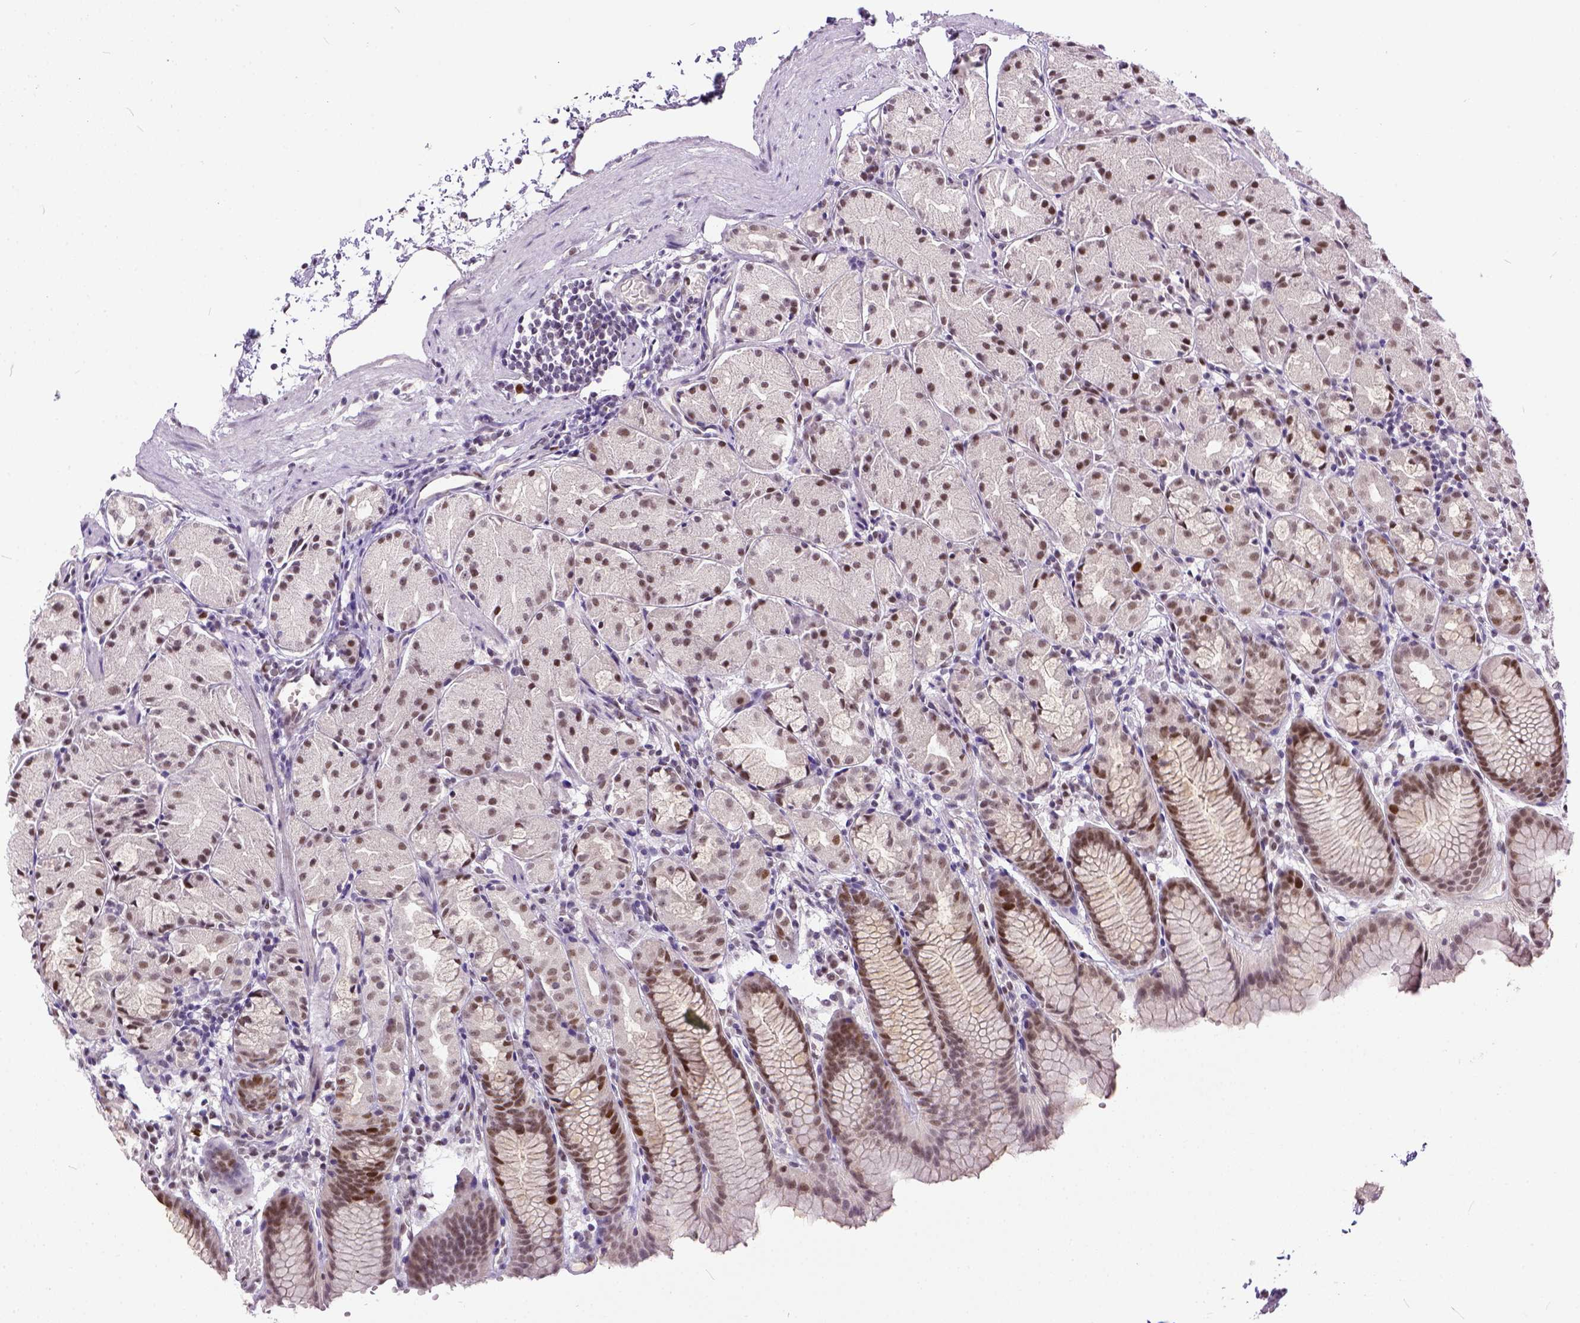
{"staining": {"intensity": "moderate", "quantity": ">75%", "location": "nuclear"}, "tissue": "stomach", "cell_type": "Glandular cells", "image_type": "normal", "snomed": [{"axis": "morphology", "description": "Normal tissue, NOS"}, {"axis": "topography", "description": "Stomach, upper"}], "caption": "About >75% of glandular cells in unremarkable human stomach display moderate nuclear protein expression as visualized by brown immunohistochemical staining.", "gene": "ERCC1", "patient": {"sex": "male", "age": 47}}